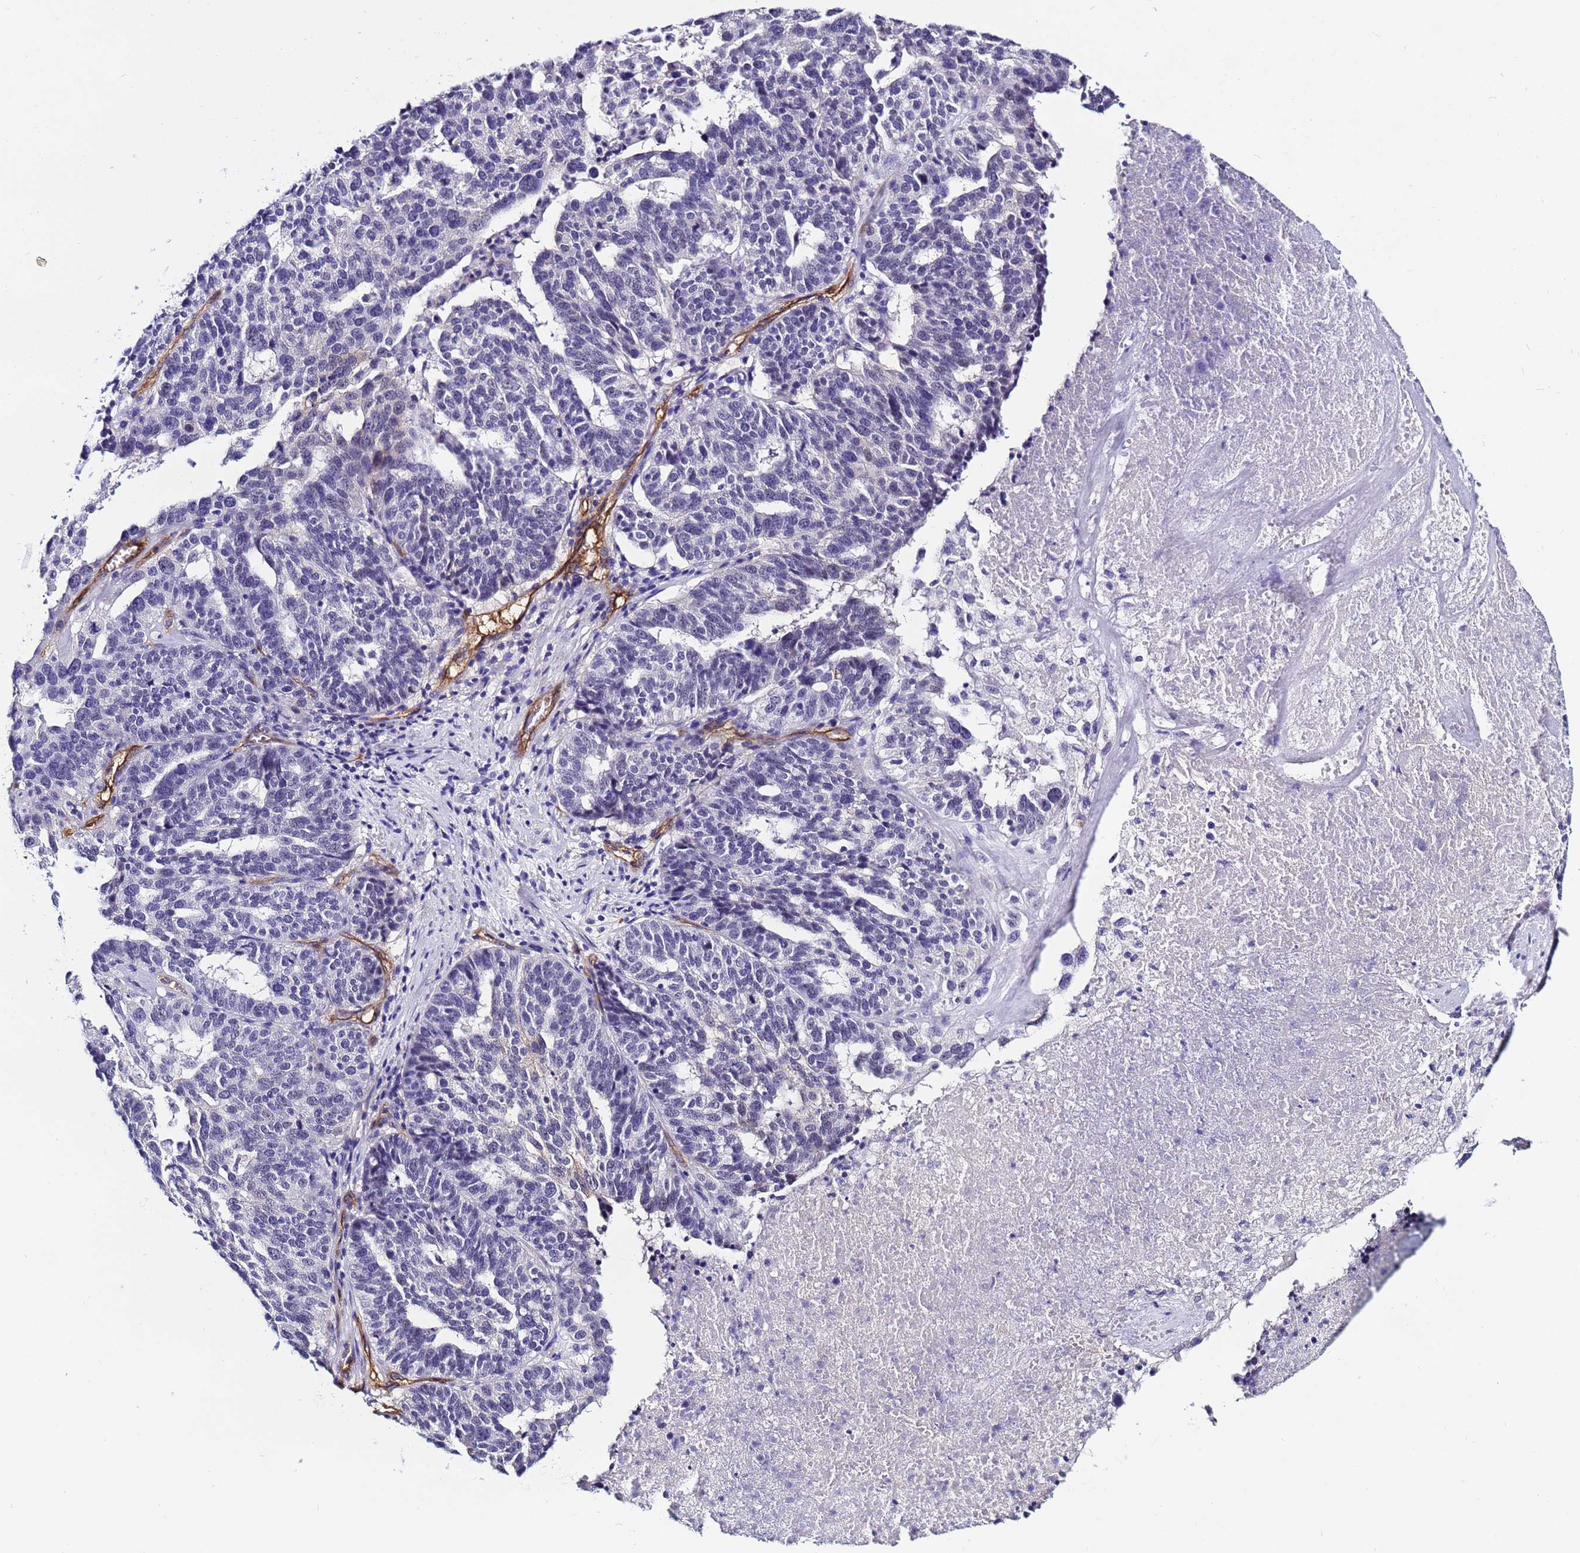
{"staining": {"intensity": "negative", "quantity": "none", "location": "none"}, "tissue": "ovarian cancer", "cell_type": "Tumor cells", "image_type": "cancer", "snomed": [{"axis": "morphology", "description": "Cystadenocarcinoma, serous, NOS"}, {"axis": "topography", "description": "Ovary"}], "caption": "Tumor cells are negative for protein expression in human ovarian serous cystadenocarcinoma.", "gene": "DEFB104A", "patient": {"sex": "female", "age": 59}}